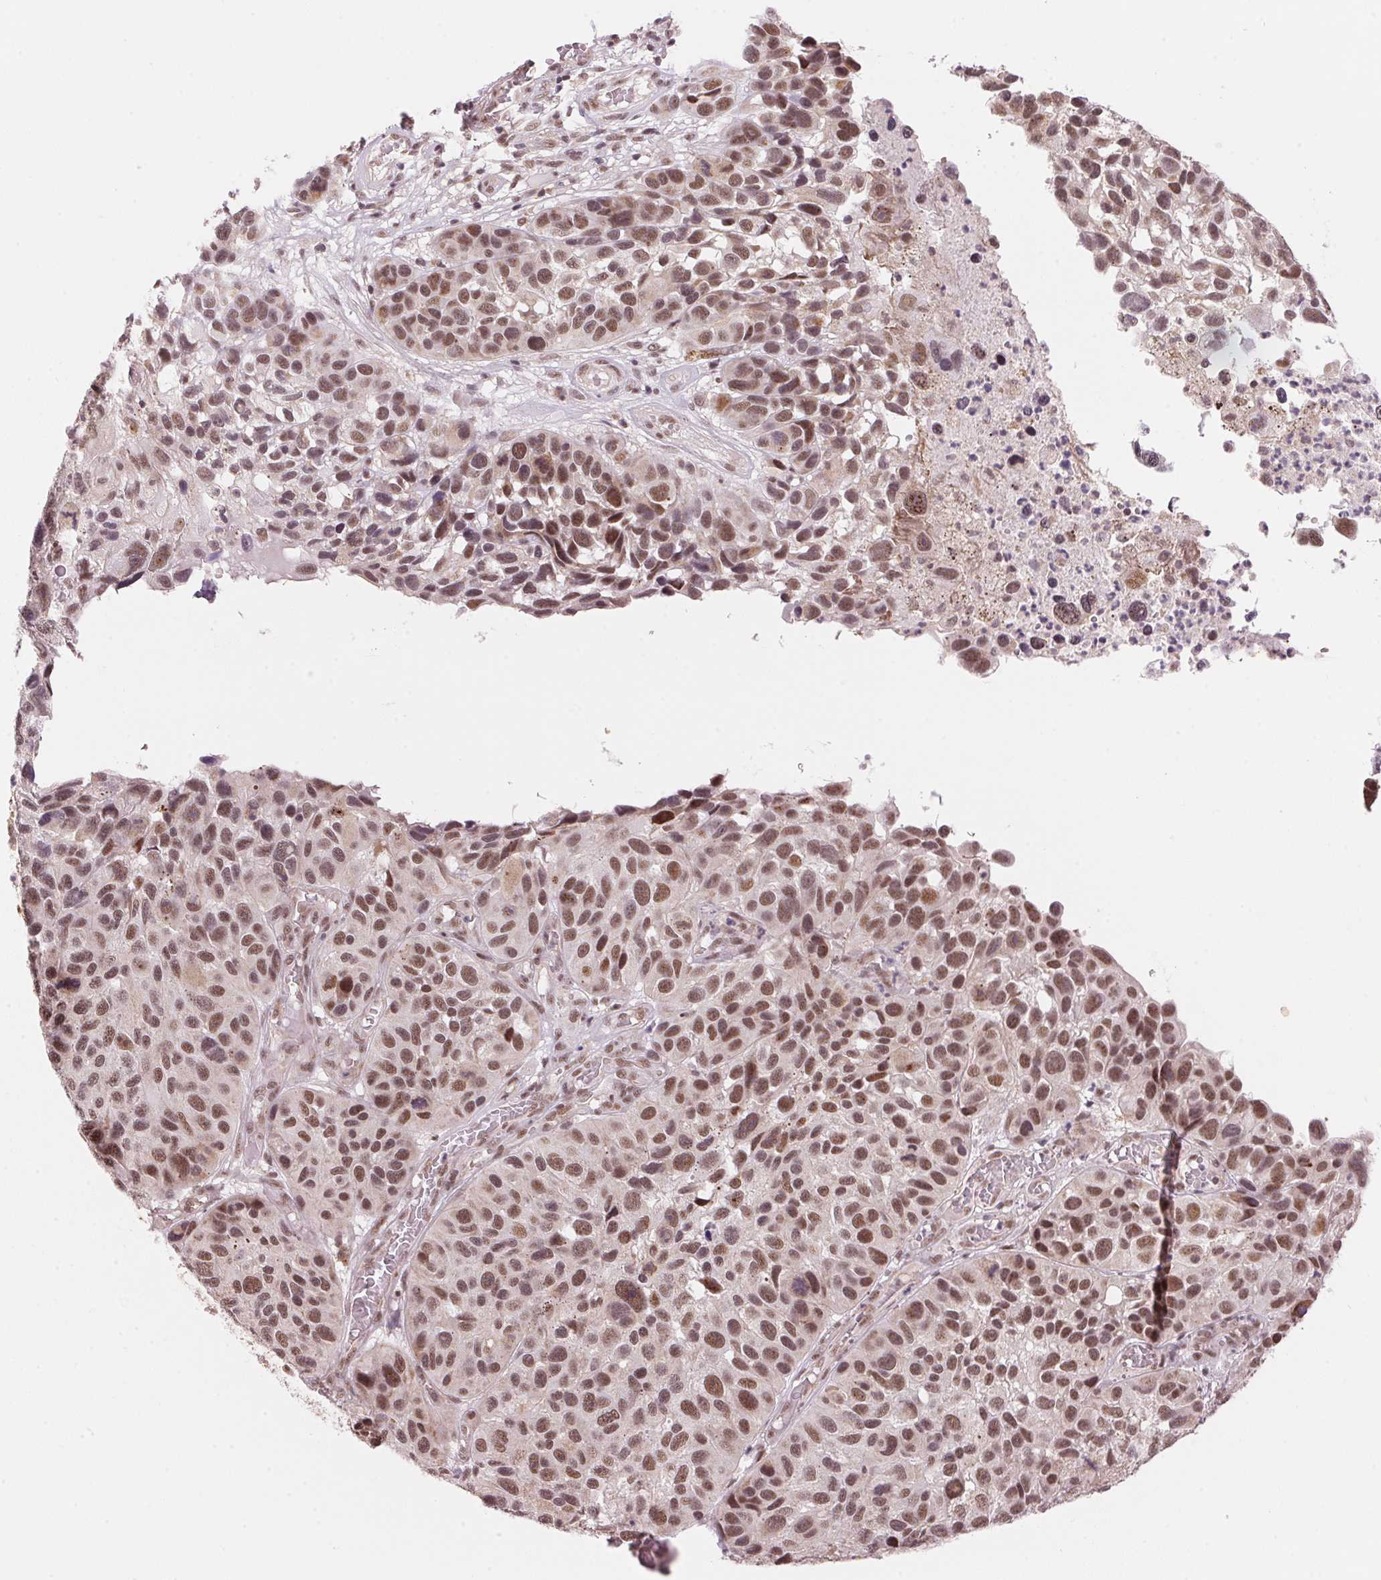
{"staining": {"intensity": "moderate", "quantity": ">75%", "location": "nuclear"}, "tissue": "melanoma", "cell_type": "Tumor cells", "image_type": "cancer", "snomed": [{"axis": "morphology", "description": "Malignant melanoma, NOS"}, {"axis": "topography", "description": "Skin"}], "caption": "An immunohistochemistry (IHC) image of tumor tissue is shown. Protein staining in brown highlights moderate nuclear positivity in malignant melanoma within tumor cells.", "gene": "HNRNPDL", "patient": {"sex": "male", "age": 53}}